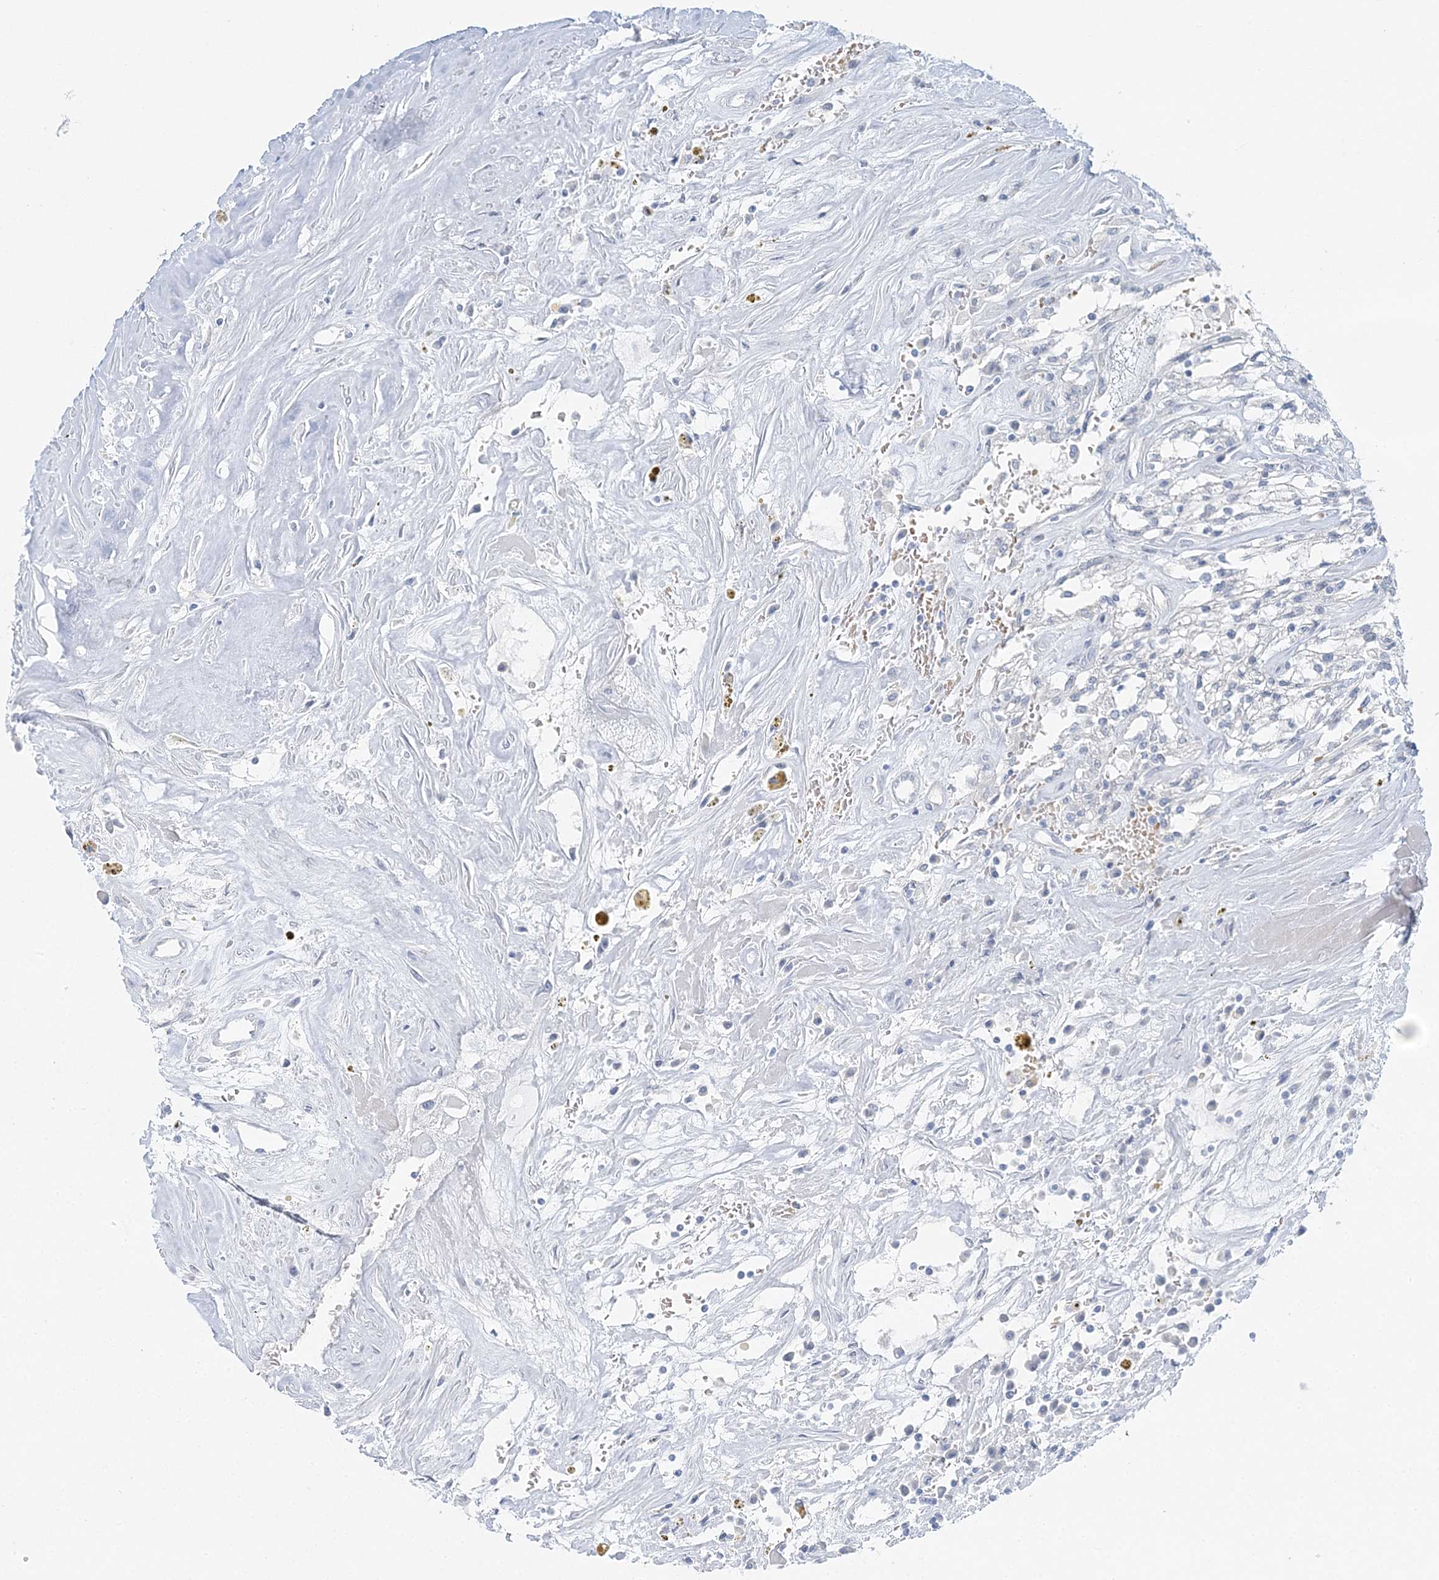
{"staining": {"intensity": "negative", "quantity": "none", "location": "none"}, "tissue": "renal cancer", "cell_type": "Tumor cells", "image_type": "cancer", "snomed": [{"axis": "morphology", "description": "Adenocarcinoma, NOS"}, {"axis": "topography", "description": "Kidney"}], "caption": "The histopathology image shows no staining of tumor cells in adenocarcinoma (renal).", "gene": "VILL", "patient": {"sex": "female", "age": 52}}